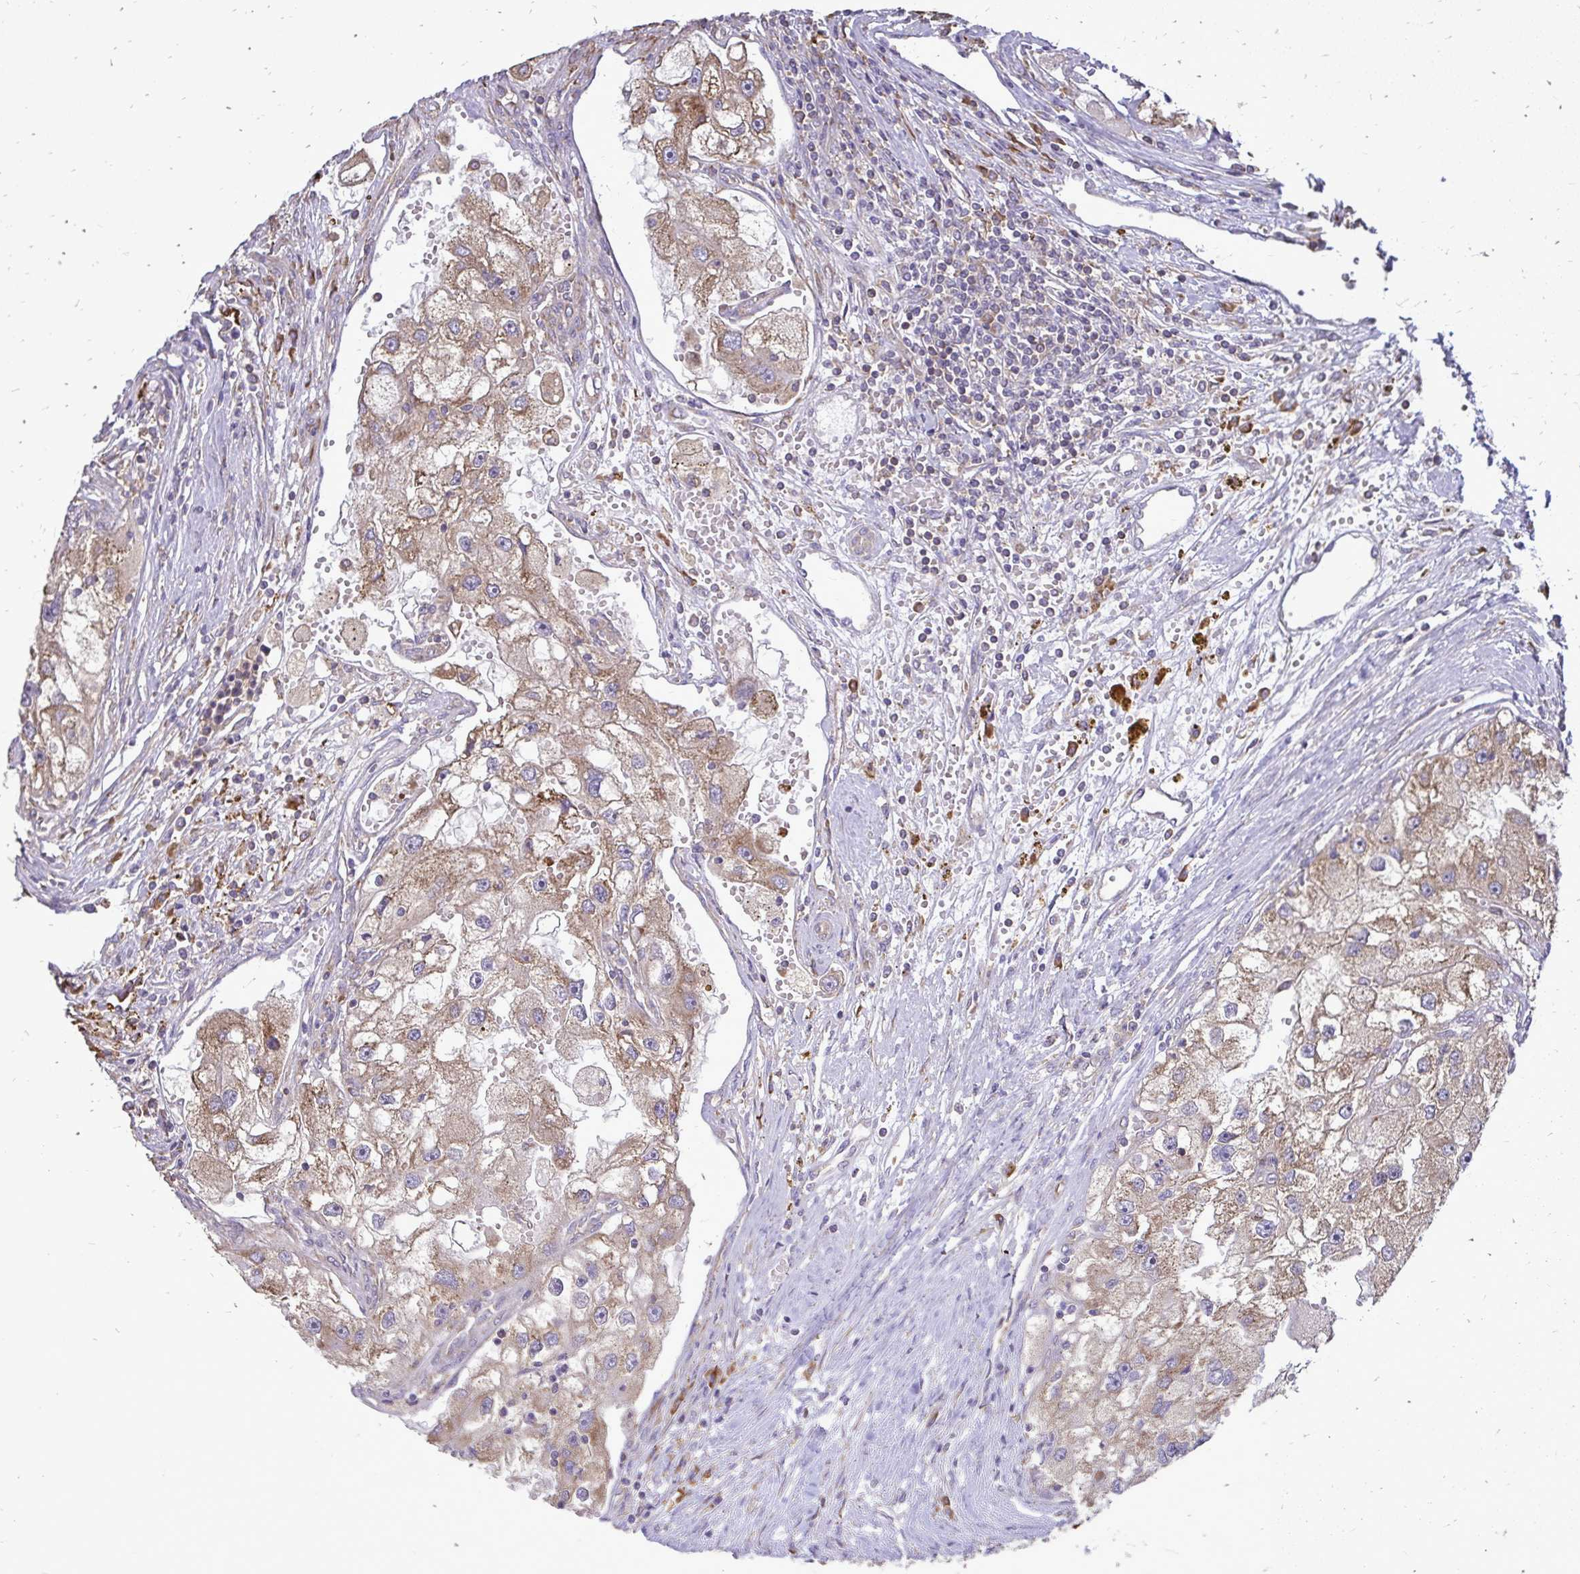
{"staining": {"intensity": "moderate", "quantity": ">75%", "location": "cytoplasmic/membranous"}, "tissue": "renal cancer", "cell_type": "Tumor cells", "image_type": "cancer", "snomed": [{"axis": "morphology", "description": "Adenocarcinoma, NOS"}, {"axis": "topography", "description": "Kidney"}], "caption": "Immunohistochemical staining of renal cancer (adenocarcinoma) reveals moderate cytoplasmic/membranous protein positivity in approximately >75% of tumor cells. (brown staining indicates protein expression, while blue staining denotes nuclei).", "gene": "RPS3", "patient": {"sex": "male", "age": 63}}